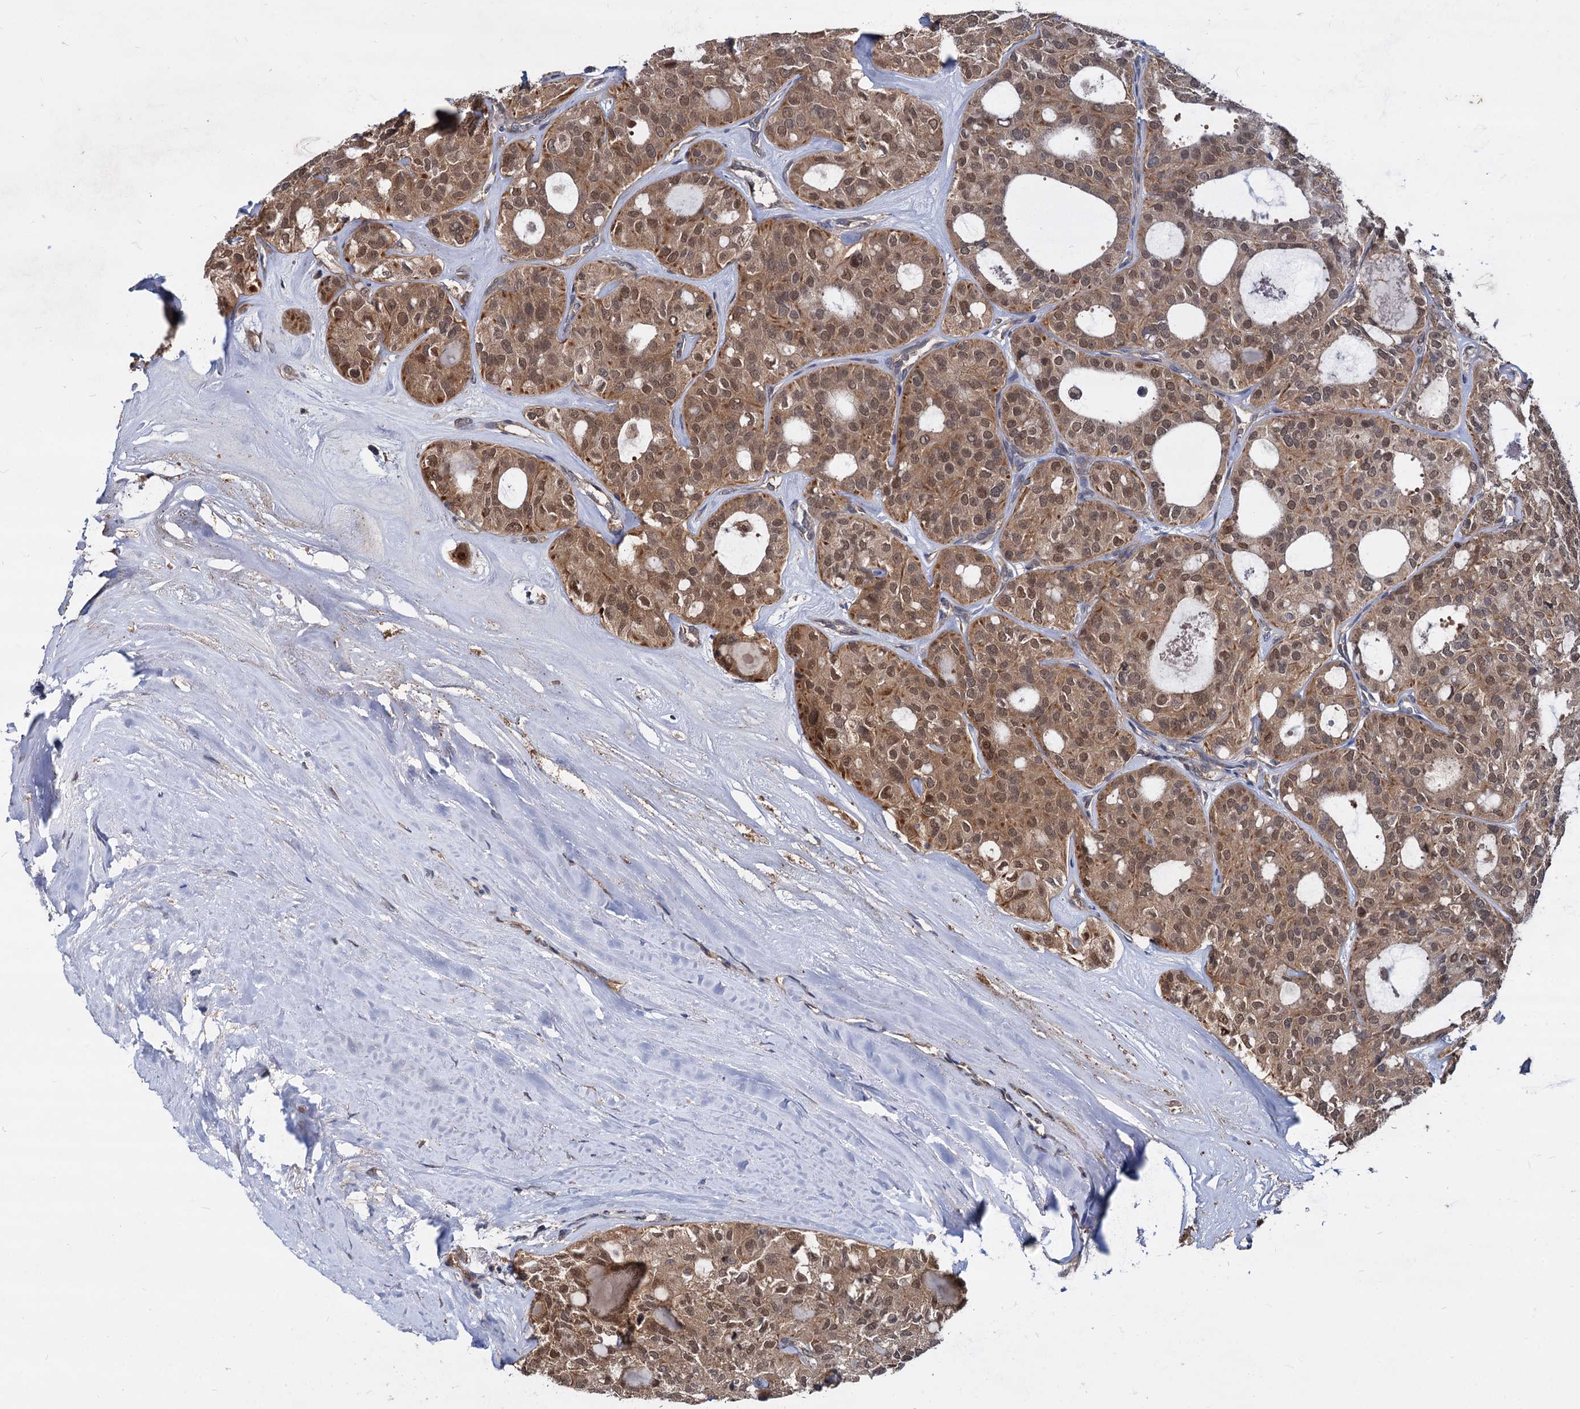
{"staining": {"intensity": "moderate", "quantity": ">75%", "location": "cytoplasmic/membranous,nuclear"}, "tissue": "thyroid cancer", "cell_type": "Tumor cells", "image_type": "cancer", "snomed": [{"axis": "morphology", "description": "Follicular adenoma carcinoma, NOS"}, {"axis": "topography", "description": "Thyroid gland"}], "caption": "Tumor cells display moderate cytoplasmic/membranous and nuclear positivity in about >75% of cells in follicular adenoma carcinoma (thyroid).", "gene": "PSMD4", "patient": {"sex": "male", "age": 75}}